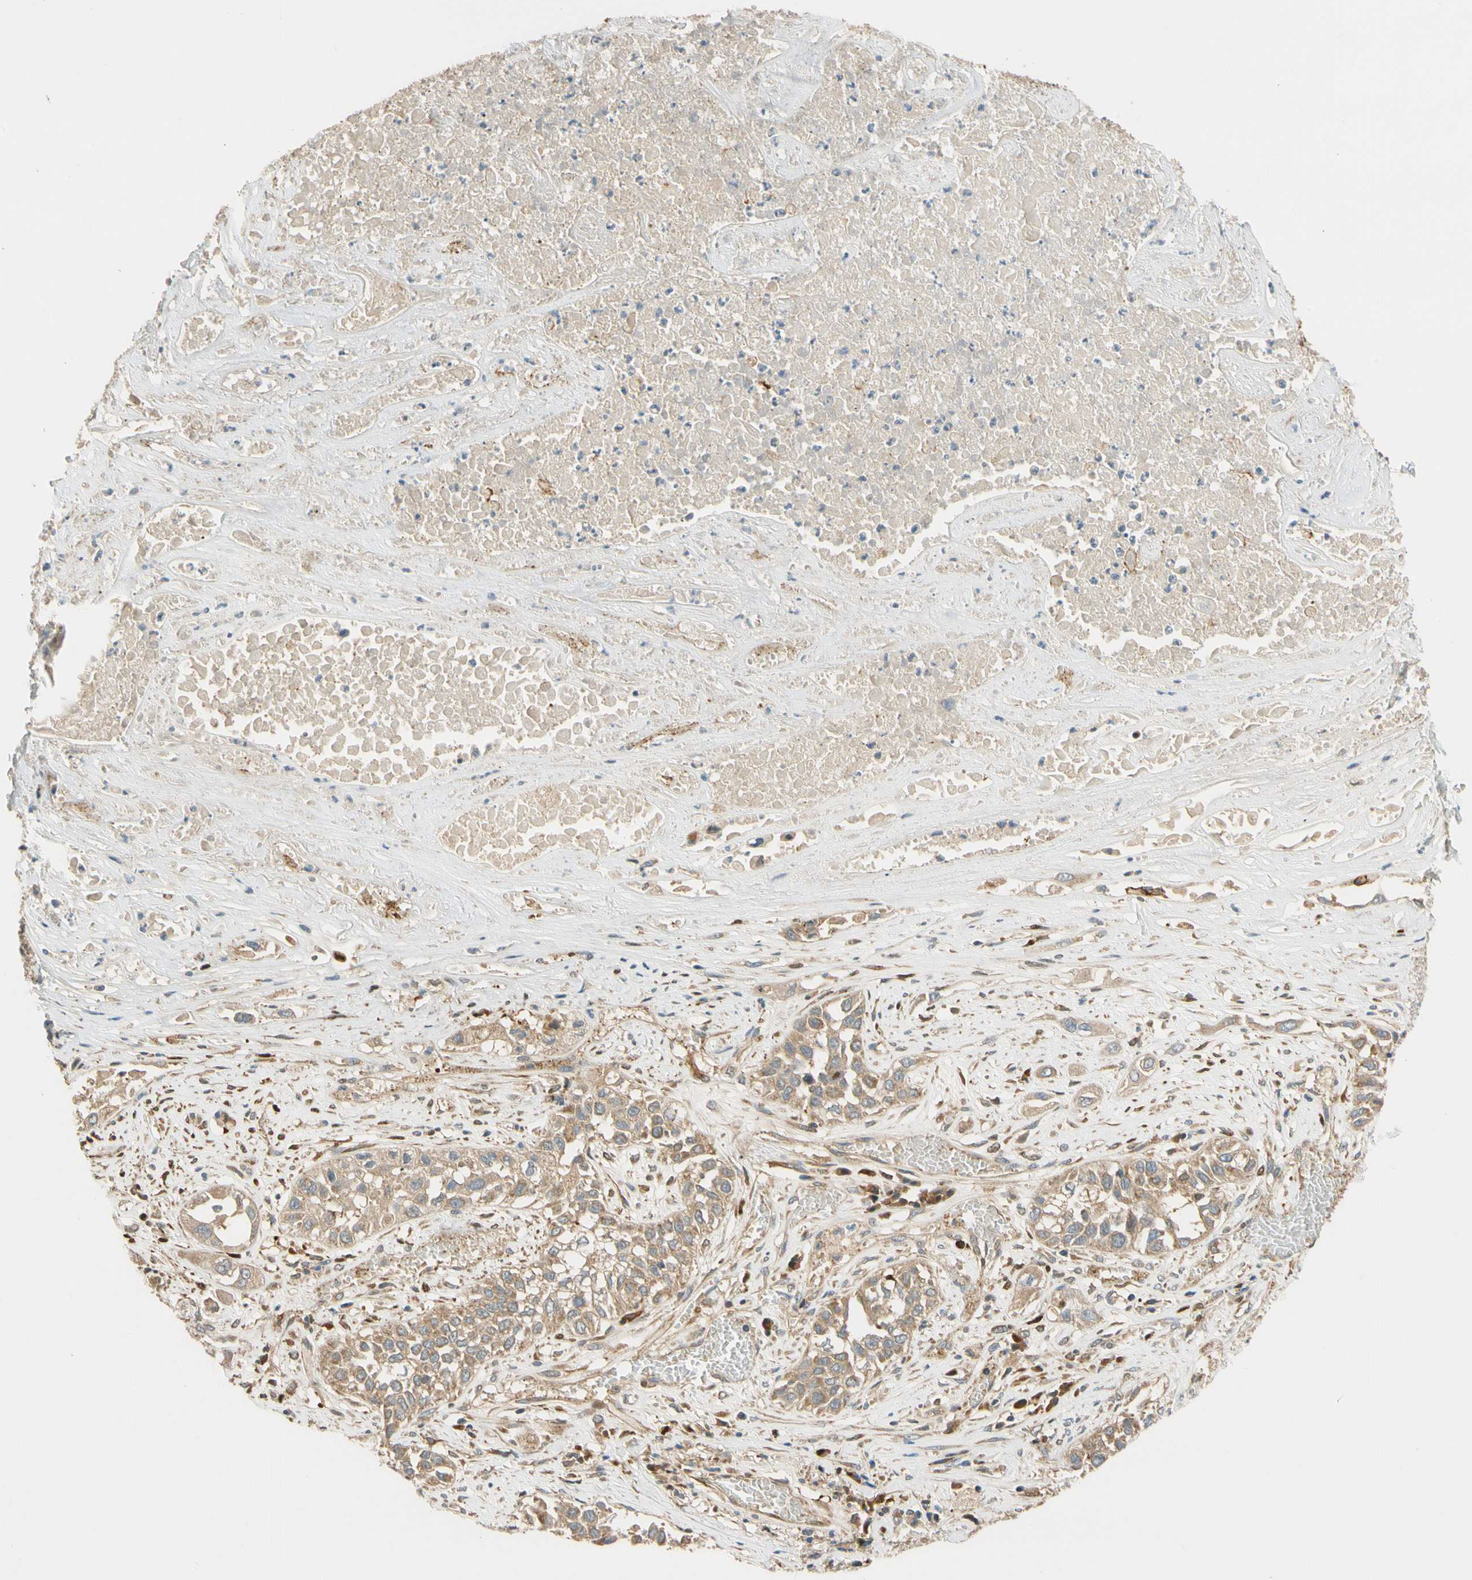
{"staining": {"intensity": "moderate", "quantity": ">75%", "location": "cytoplasmic/membranous"}, "tissue": "lung cancer", "cell_type": "Tumor cells", "image_type": "cancer", "snomed": [{"axis": "morphology", "description": "Squamous cell carcinoma, NOS"}, {"axis": "topography", "description": "Lung"}], "caption": "Lung squamous cell carcinoma was stained to show a protein in brown. There is medium levels of moderate cytoplasmic/membranous positivity in about >75% of tumor cells.", "gene": "PARP14", "patient": {"sex": "male", "age": 71}}